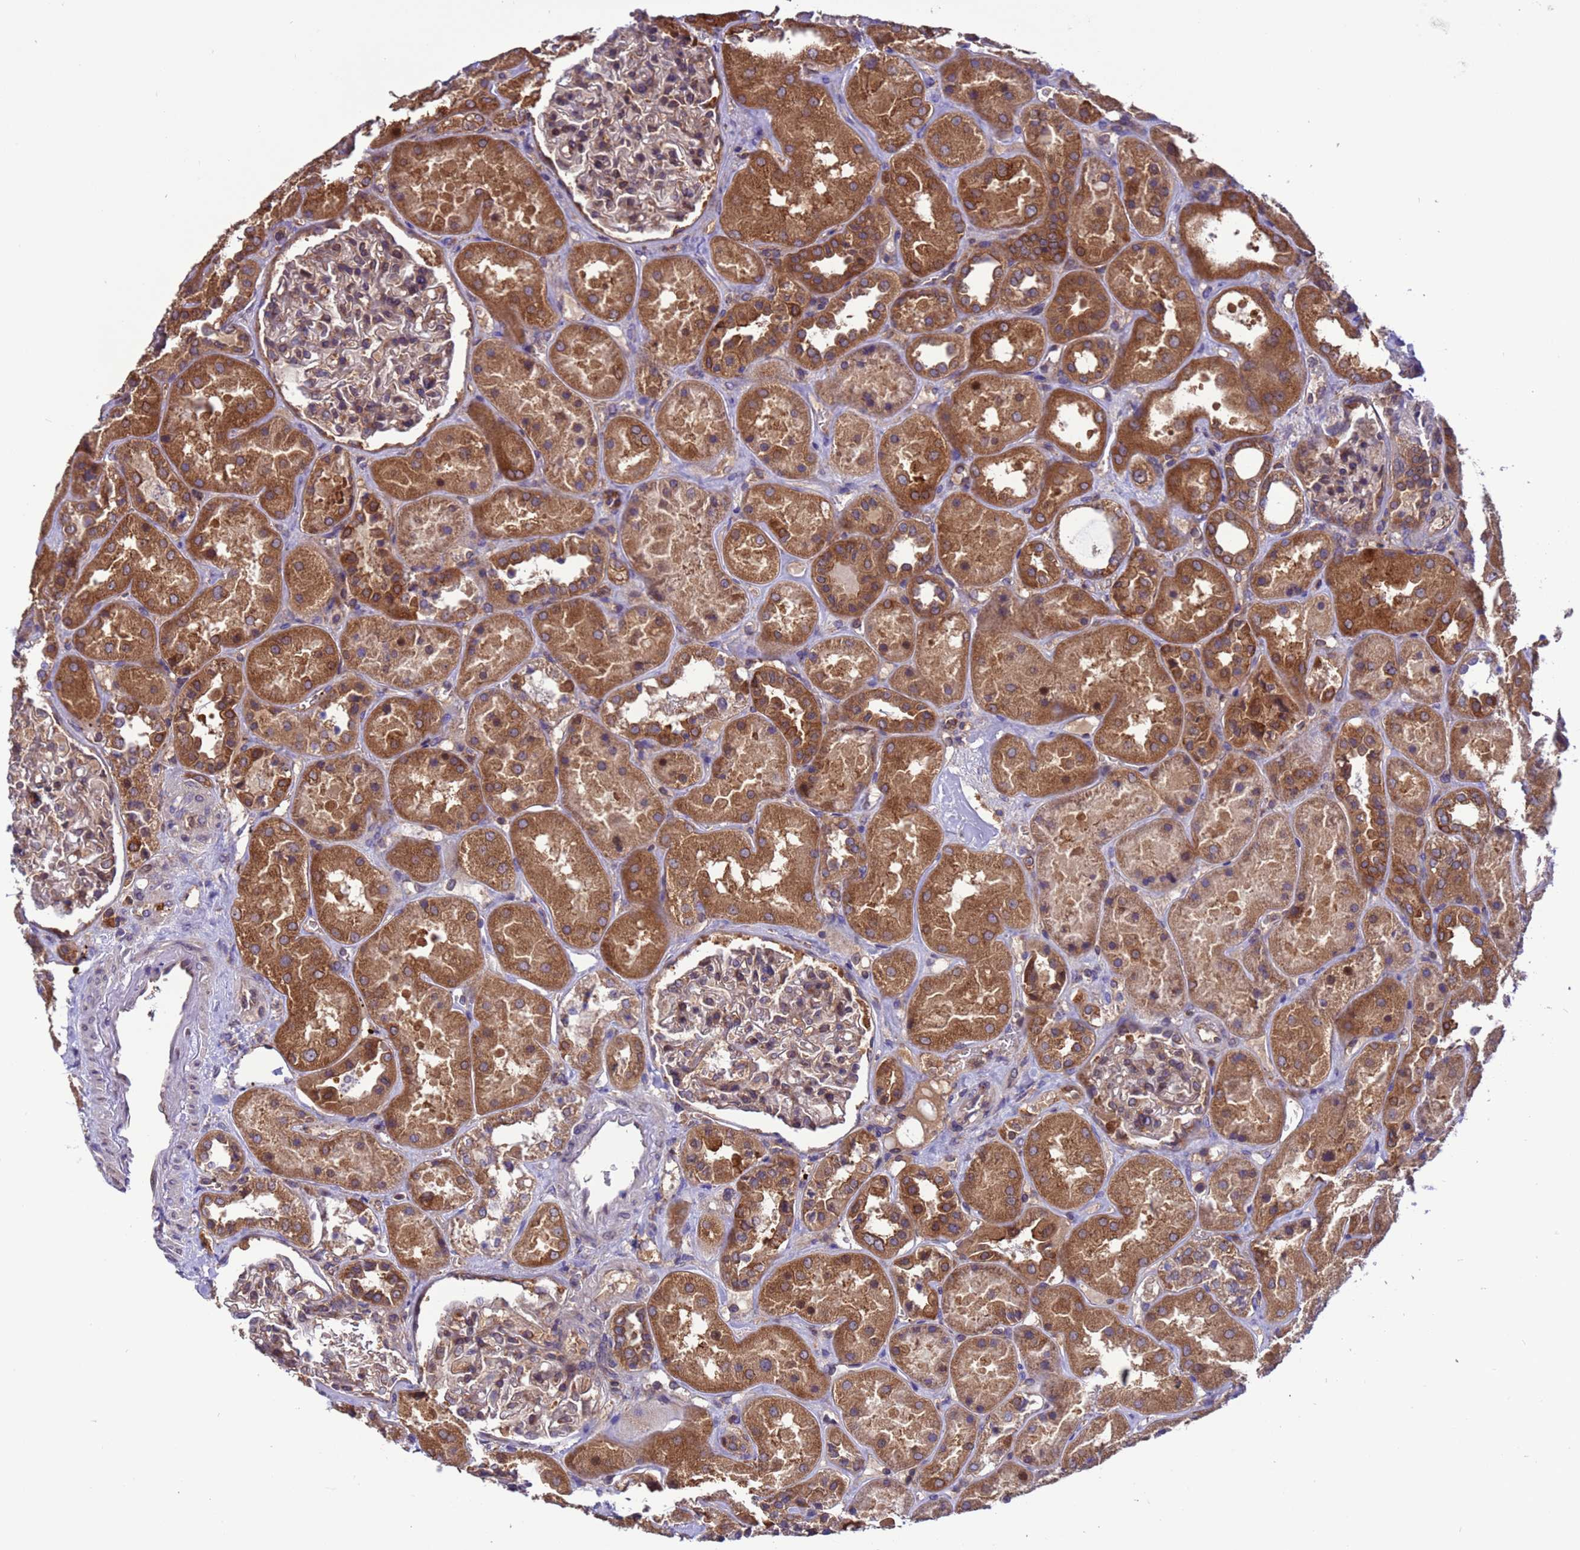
{"staining": {"intensity": "moderate", "quantity": "25%-75%", "location": "cytoplasmic/membranous"}, "tissue": "kidney", "cell_type": "Cells in glomeruli", "image_type": "normal", "snomed": [{"axis": "morphology", "description": "Normal tissue, NOS"}, {"axis": "topography", "description": "Kidney"}], "caption": "Human kidney stained for a protein (brown) exhibits moderate cytoplasmic/membranous positive positivity in about 25%-75% of cells in glomeruli.", "gene": "ARHGAP12", "patient": {"sex": "male", "age": 70}}